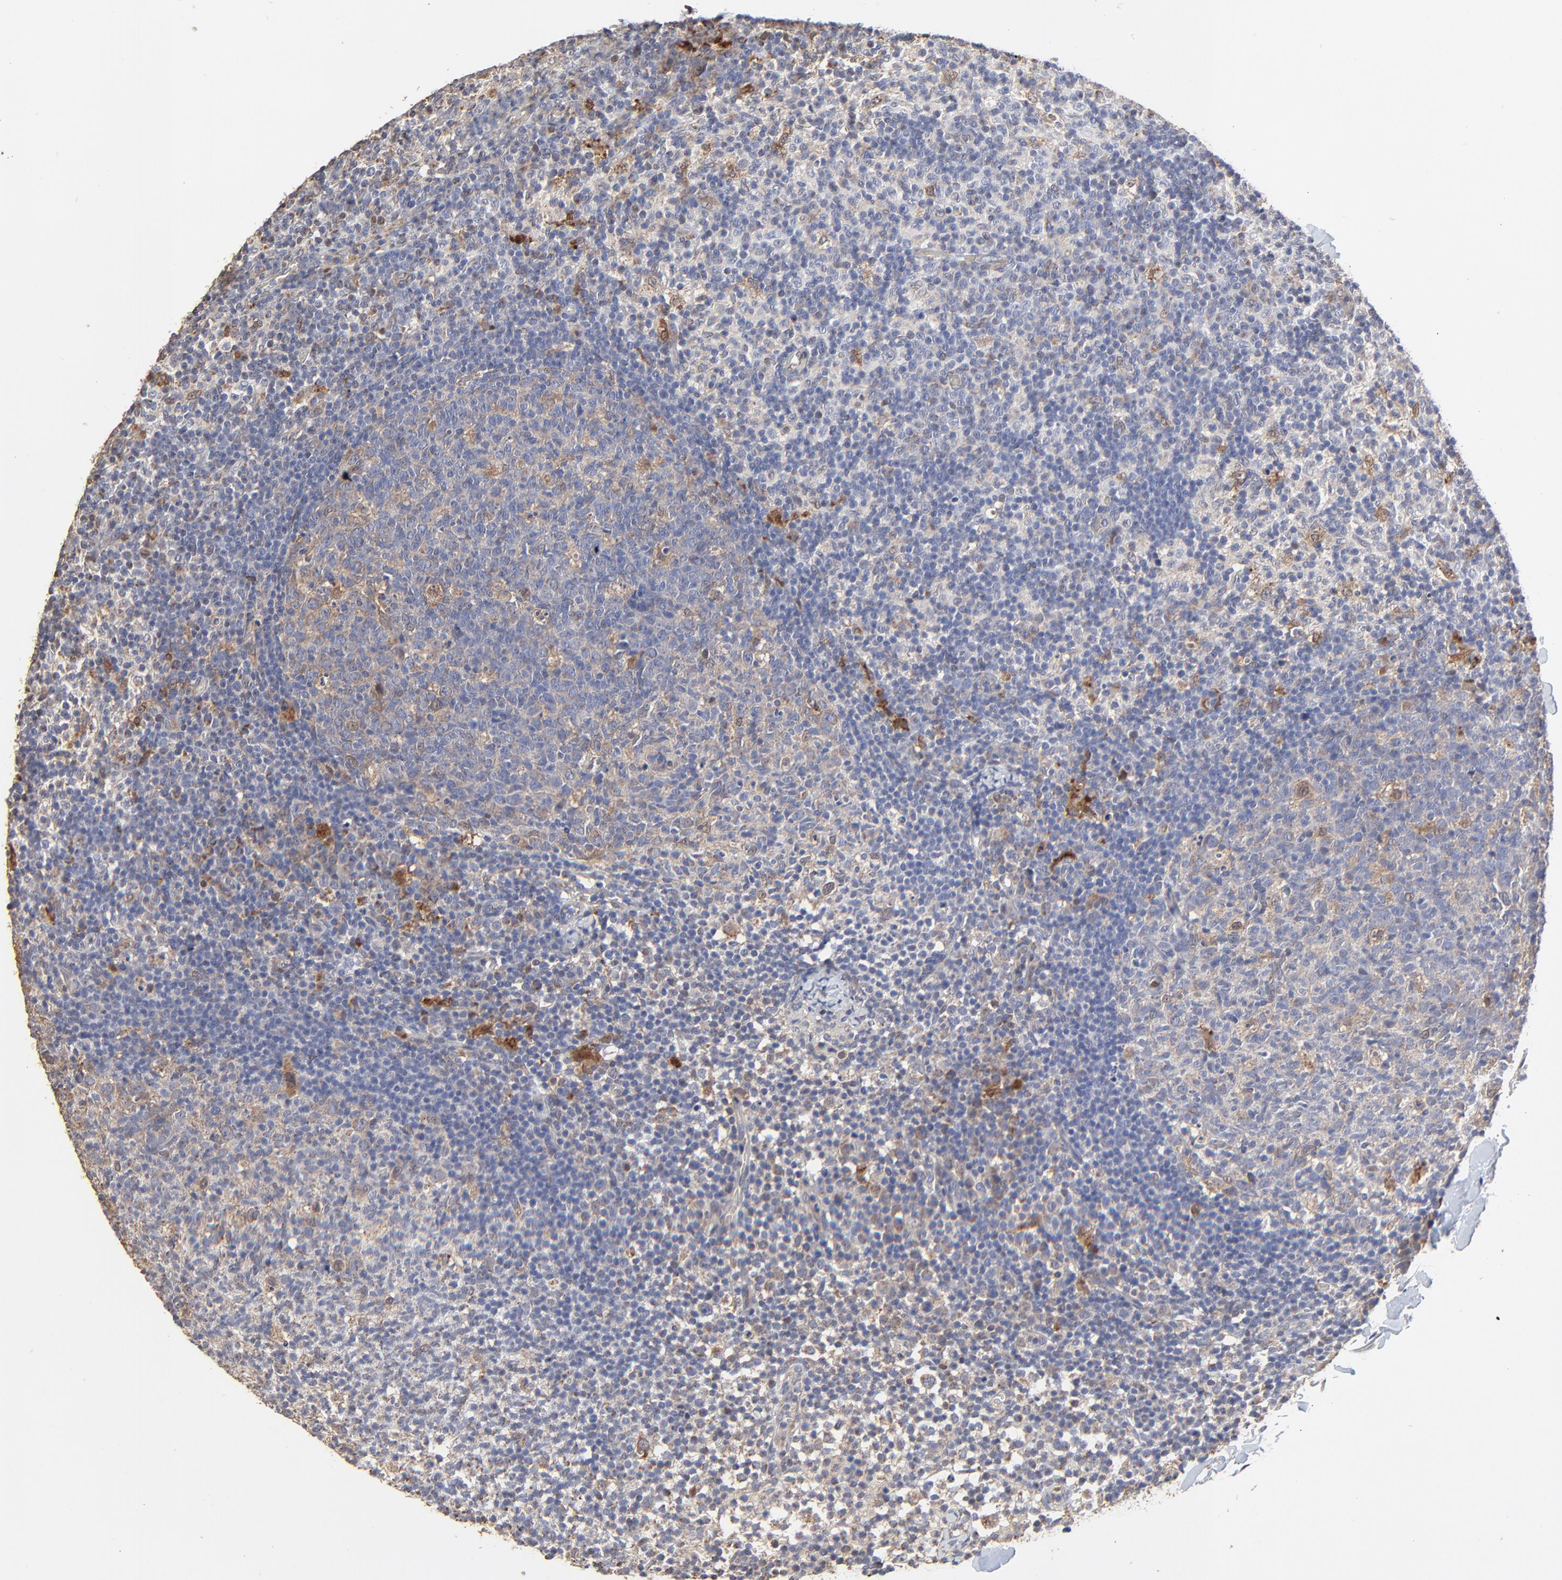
{"staining": {"intensity": "weak", "quantity": "<25%", "location": "cytoplasmic/membranous"}, "tissue": "lymph node", "cell_type": "Germinal center cells", "image_type": "normal", "snomed": [{"axis": "morphology", "description": "Normal tissue, NOS"}, {"axis": "morphology", "description": "Inflammation, NOS"}, {"axis": "topography", "description": "Lymph node"}], "caption": "IHC image of unremarkable lymph node: lymph node stained with DAB displays no significant protein expression in germinal center cells.", "gene": "LGALS3", "patient": {"sex": "male", "age": 55}}